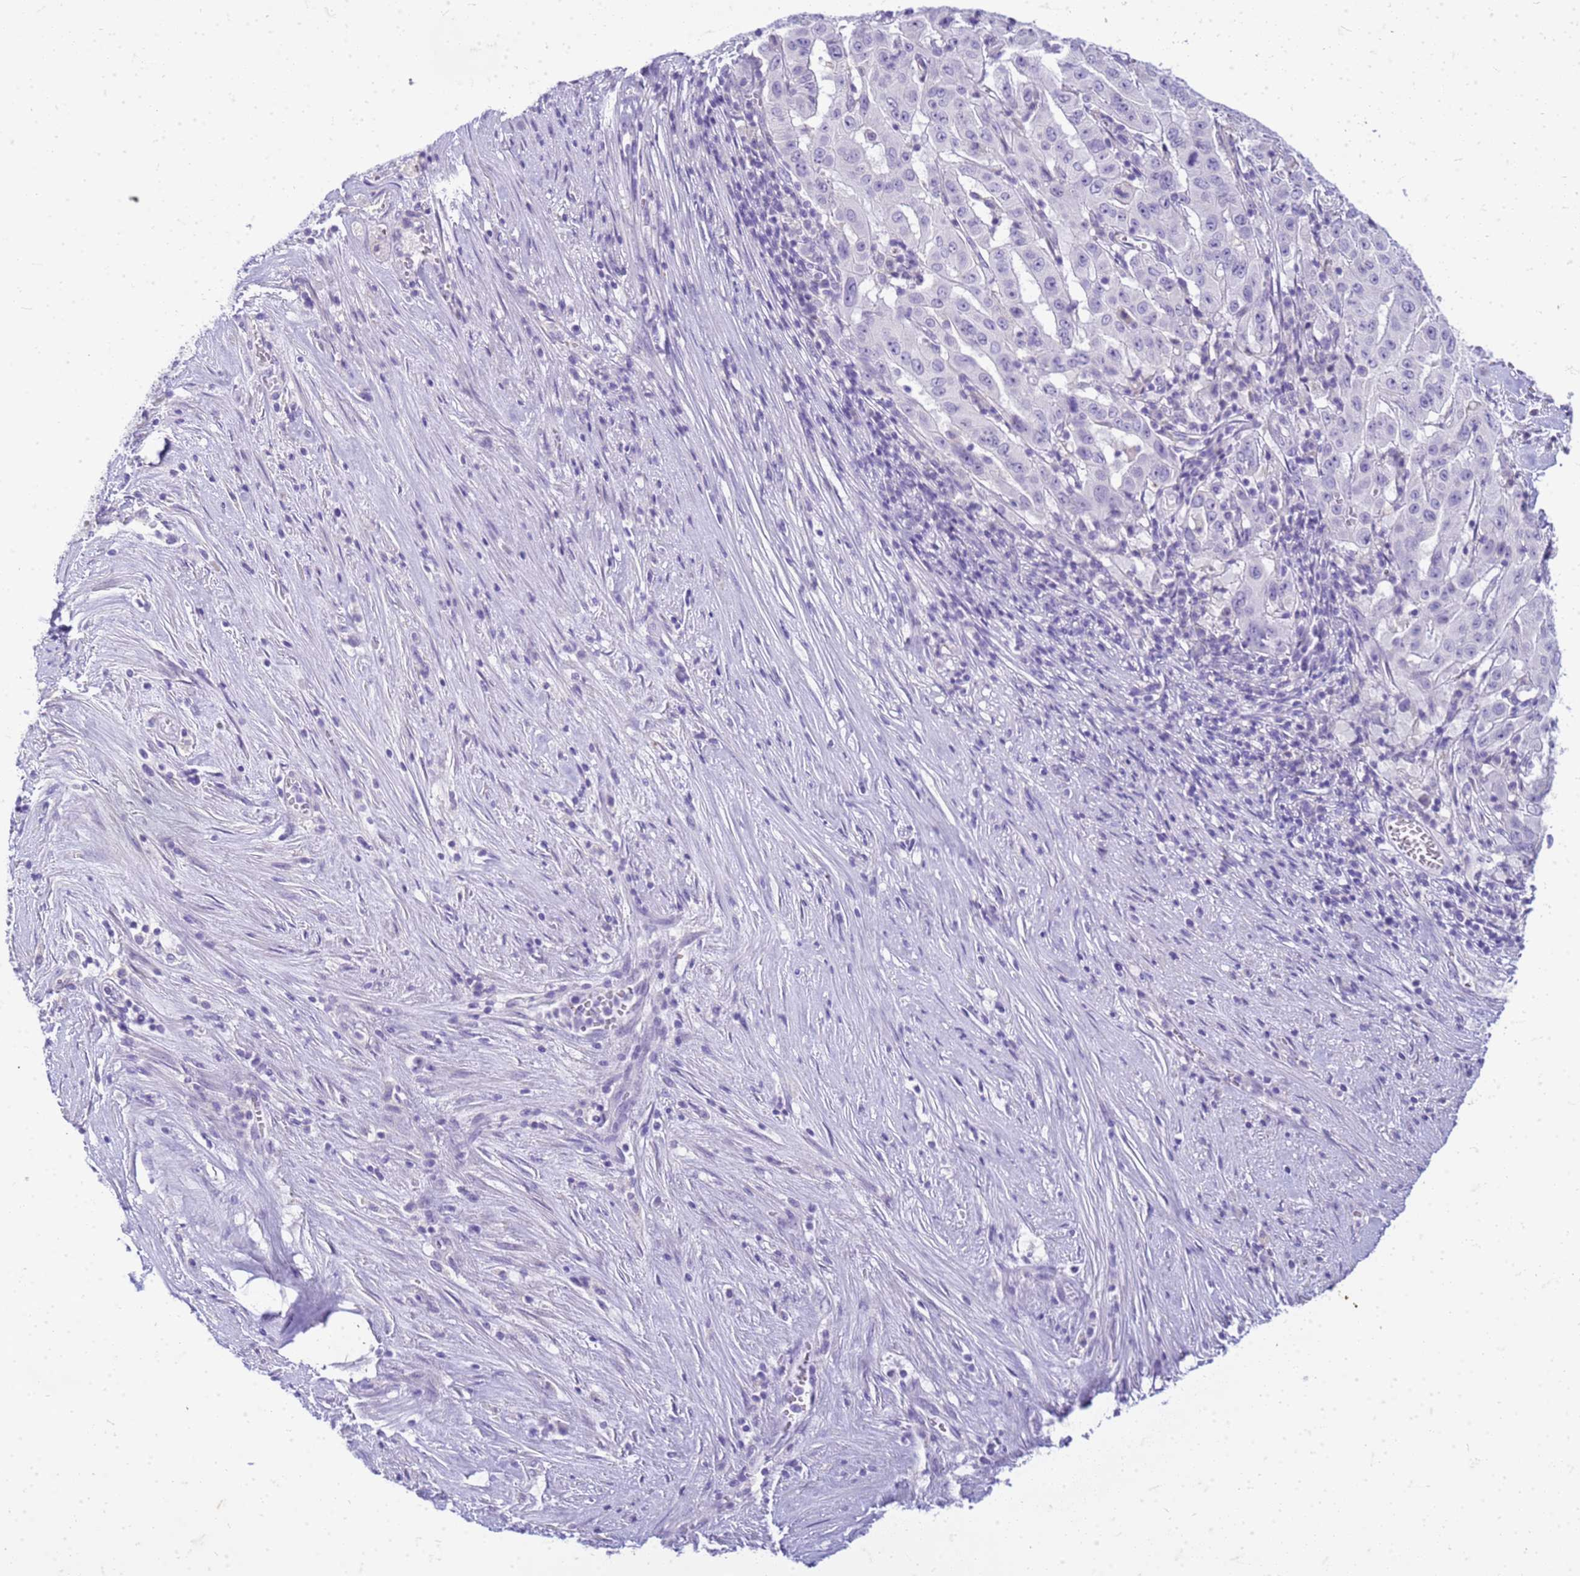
{"staining": {"intensity": "negative", "quantity": "none", "location": "none"}, "tissue": "pancreatic cancer", "cell_type": "Tumor cells", "image_type": "cancer", "snomed": [{"axis": "morphology", "description": "Adenocarcinoma, NOS"}, {"axis": "topography", "description": "Pancreas"}], "caption": "A high-resolution micrograph shows IHC staining of pancreatic cancer, which exhibits no significant expression in tumor cells.", "gene": "CFAP100", "patient": {"sex": "male", "age": 63}}